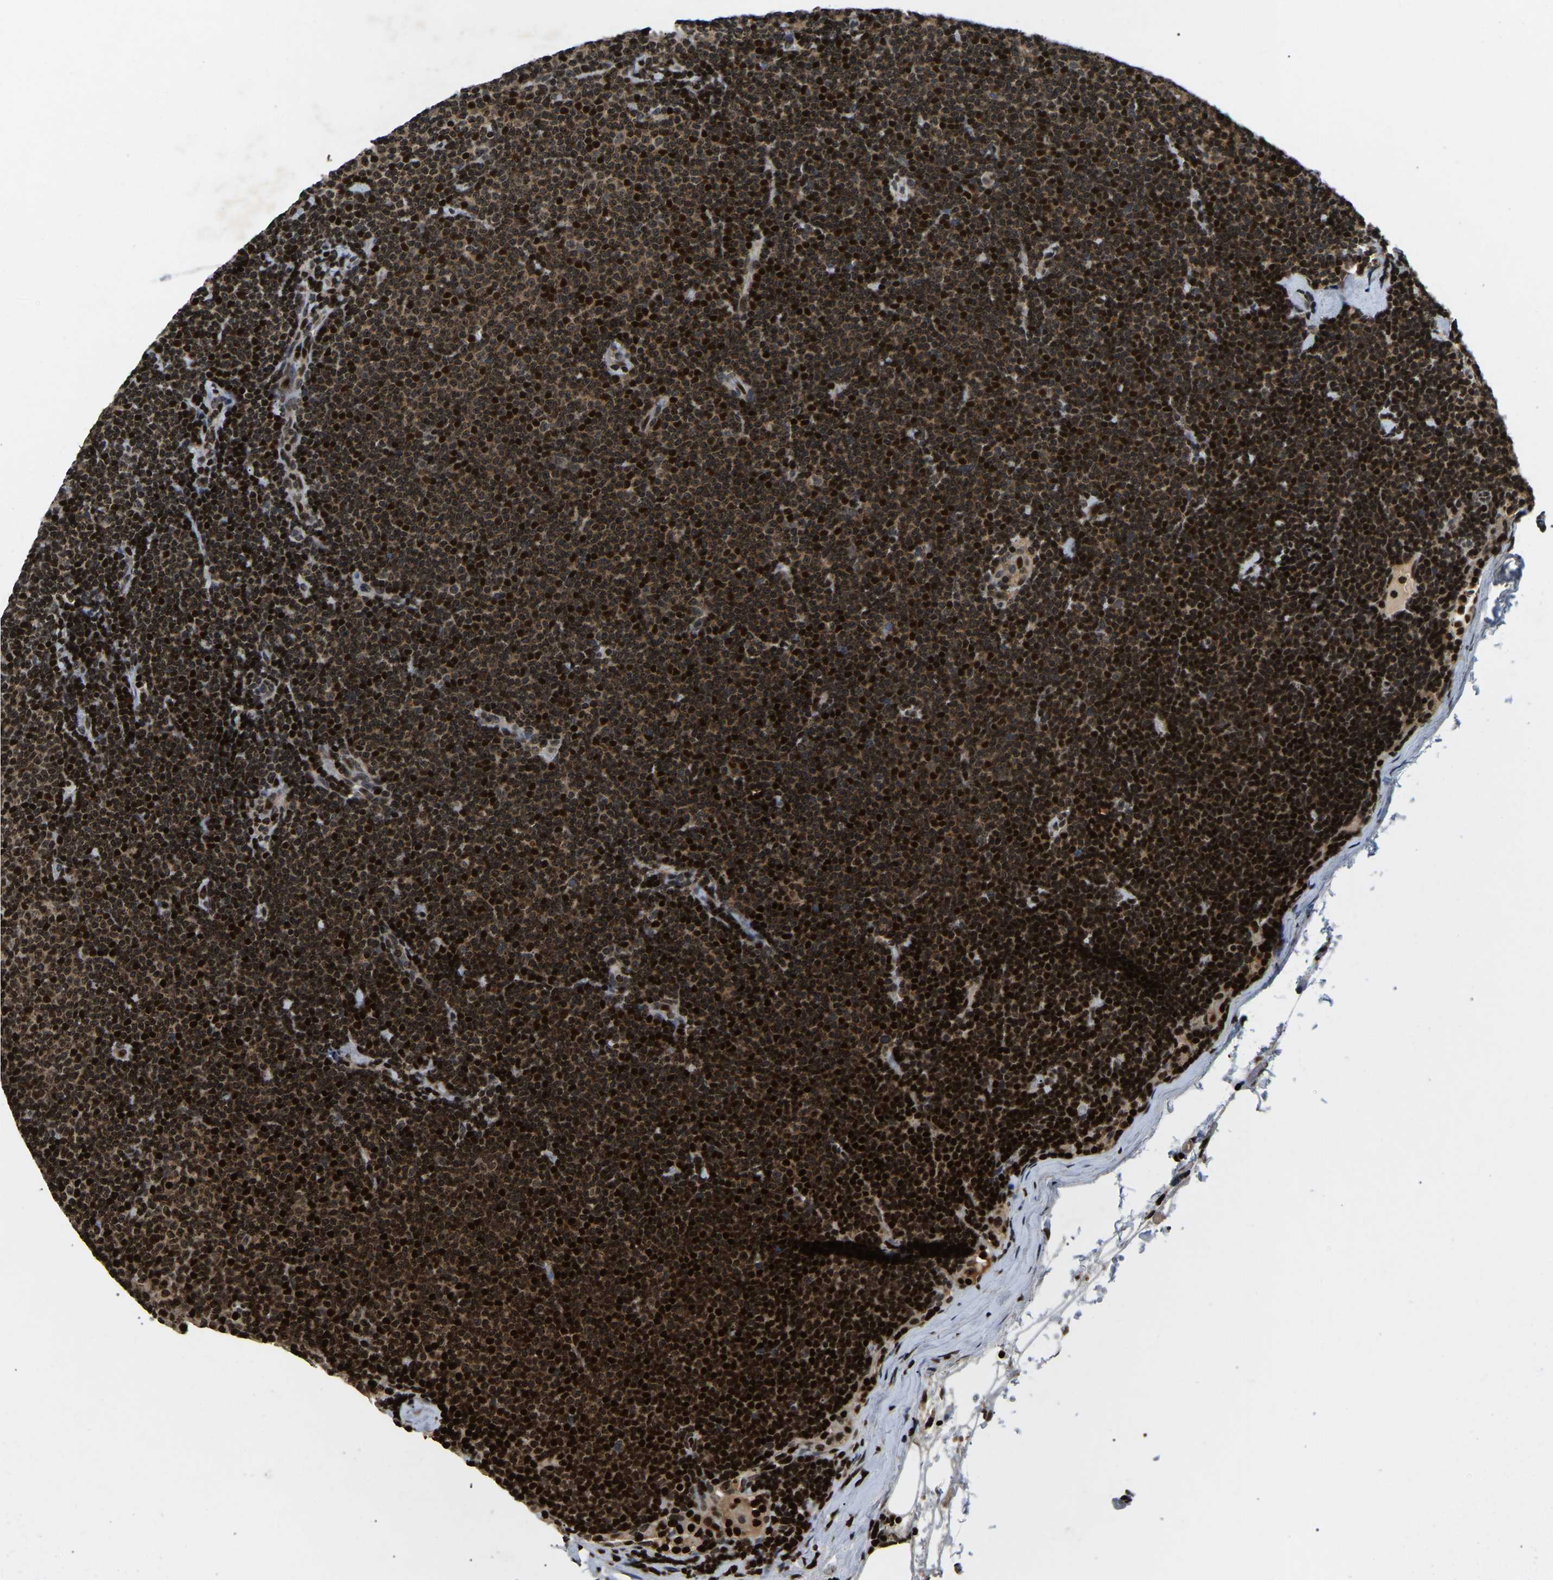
{"staining": {"intensity": "strong", "quantity": ">75%", "location": "nuclear"}, "tissue": "lymphoma", "cell_type": "Tumor cells", "image_type": "cancer", "snomed": [{"axis": "morphology", "description": "Malignant lymphoma, non-Hodgkin's type, Low grade"}, {"axis": "topography", "description": "Lymph node"}], "caption": "Immunohistochemical staining of low-grade malignant lymphoma, non-Hodgkin's type exhibits high levels of strong nuclear protein staining in about >75% of tumor cells.", "gene": "LRRC61", "patient": {"sex": "female", "age": 53}}